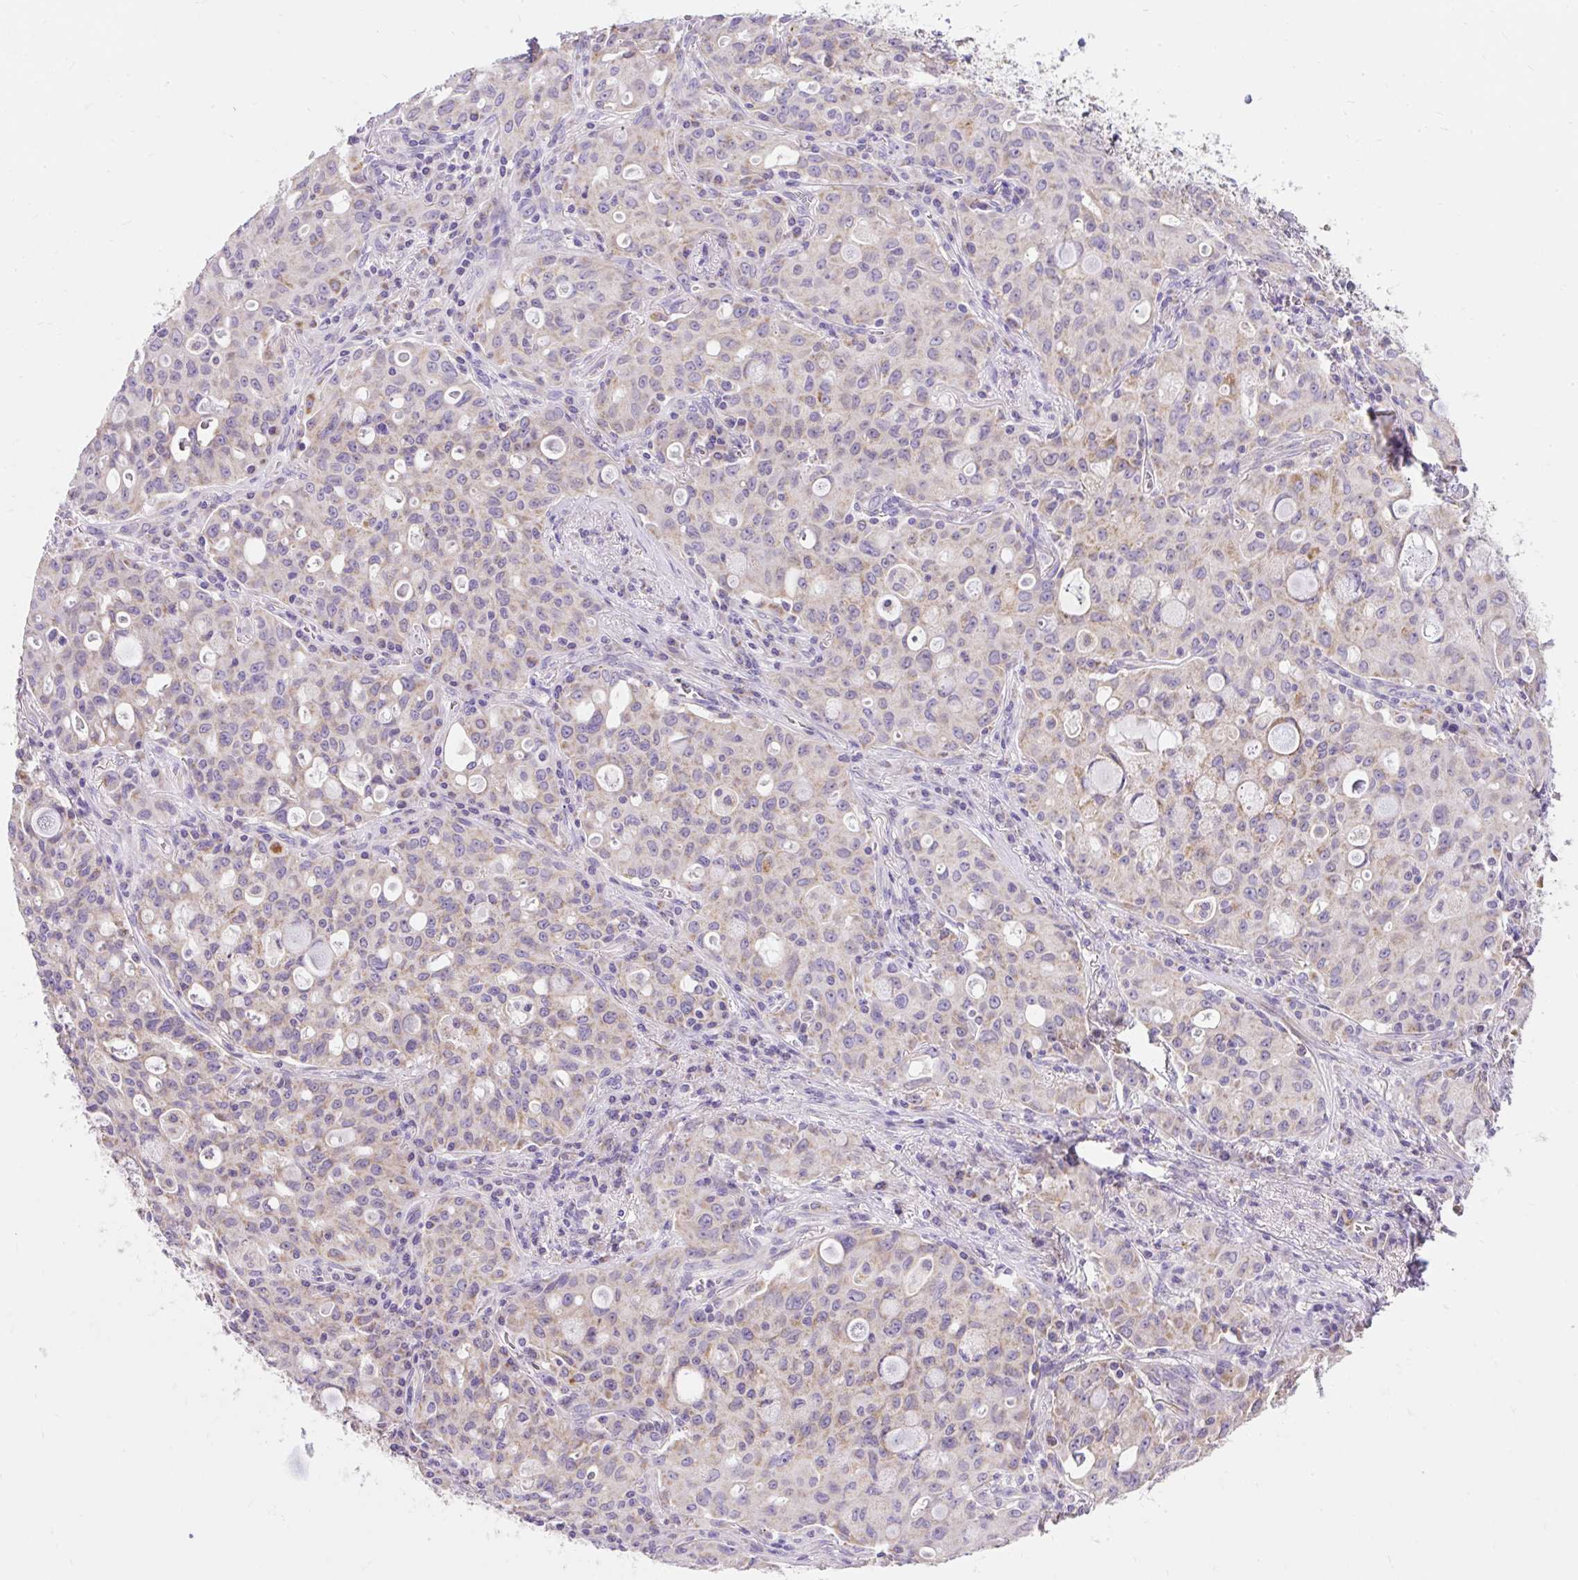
{"staining": {"intensity": "moderate", "quantity": "<25%", "location": "cytoplasmic/membranous"}, "tissue": "lung cancer", "cell_type": "Tumor cells", "image_type": "cancer", "snomed": [{"axis": "morphology", "description": "Adenocarcinoma, NOS"}, {"axis": "topography", "description": "Lung"}], "caption": "Immunohistochemistry (IHC) histopathology image of neoplastic tissue: human lung cancer (adenocarcinoma) stained using immunohistochemistry (IHC) exhibits low levels of moderate protein expression localized specifically in the cytoplasmic/membranous of tumor cells, appearing as a cytoplasmic/membranous brown color.", "gene": "PMAIP1", "patient": {"sex": "female", "age": 44}}